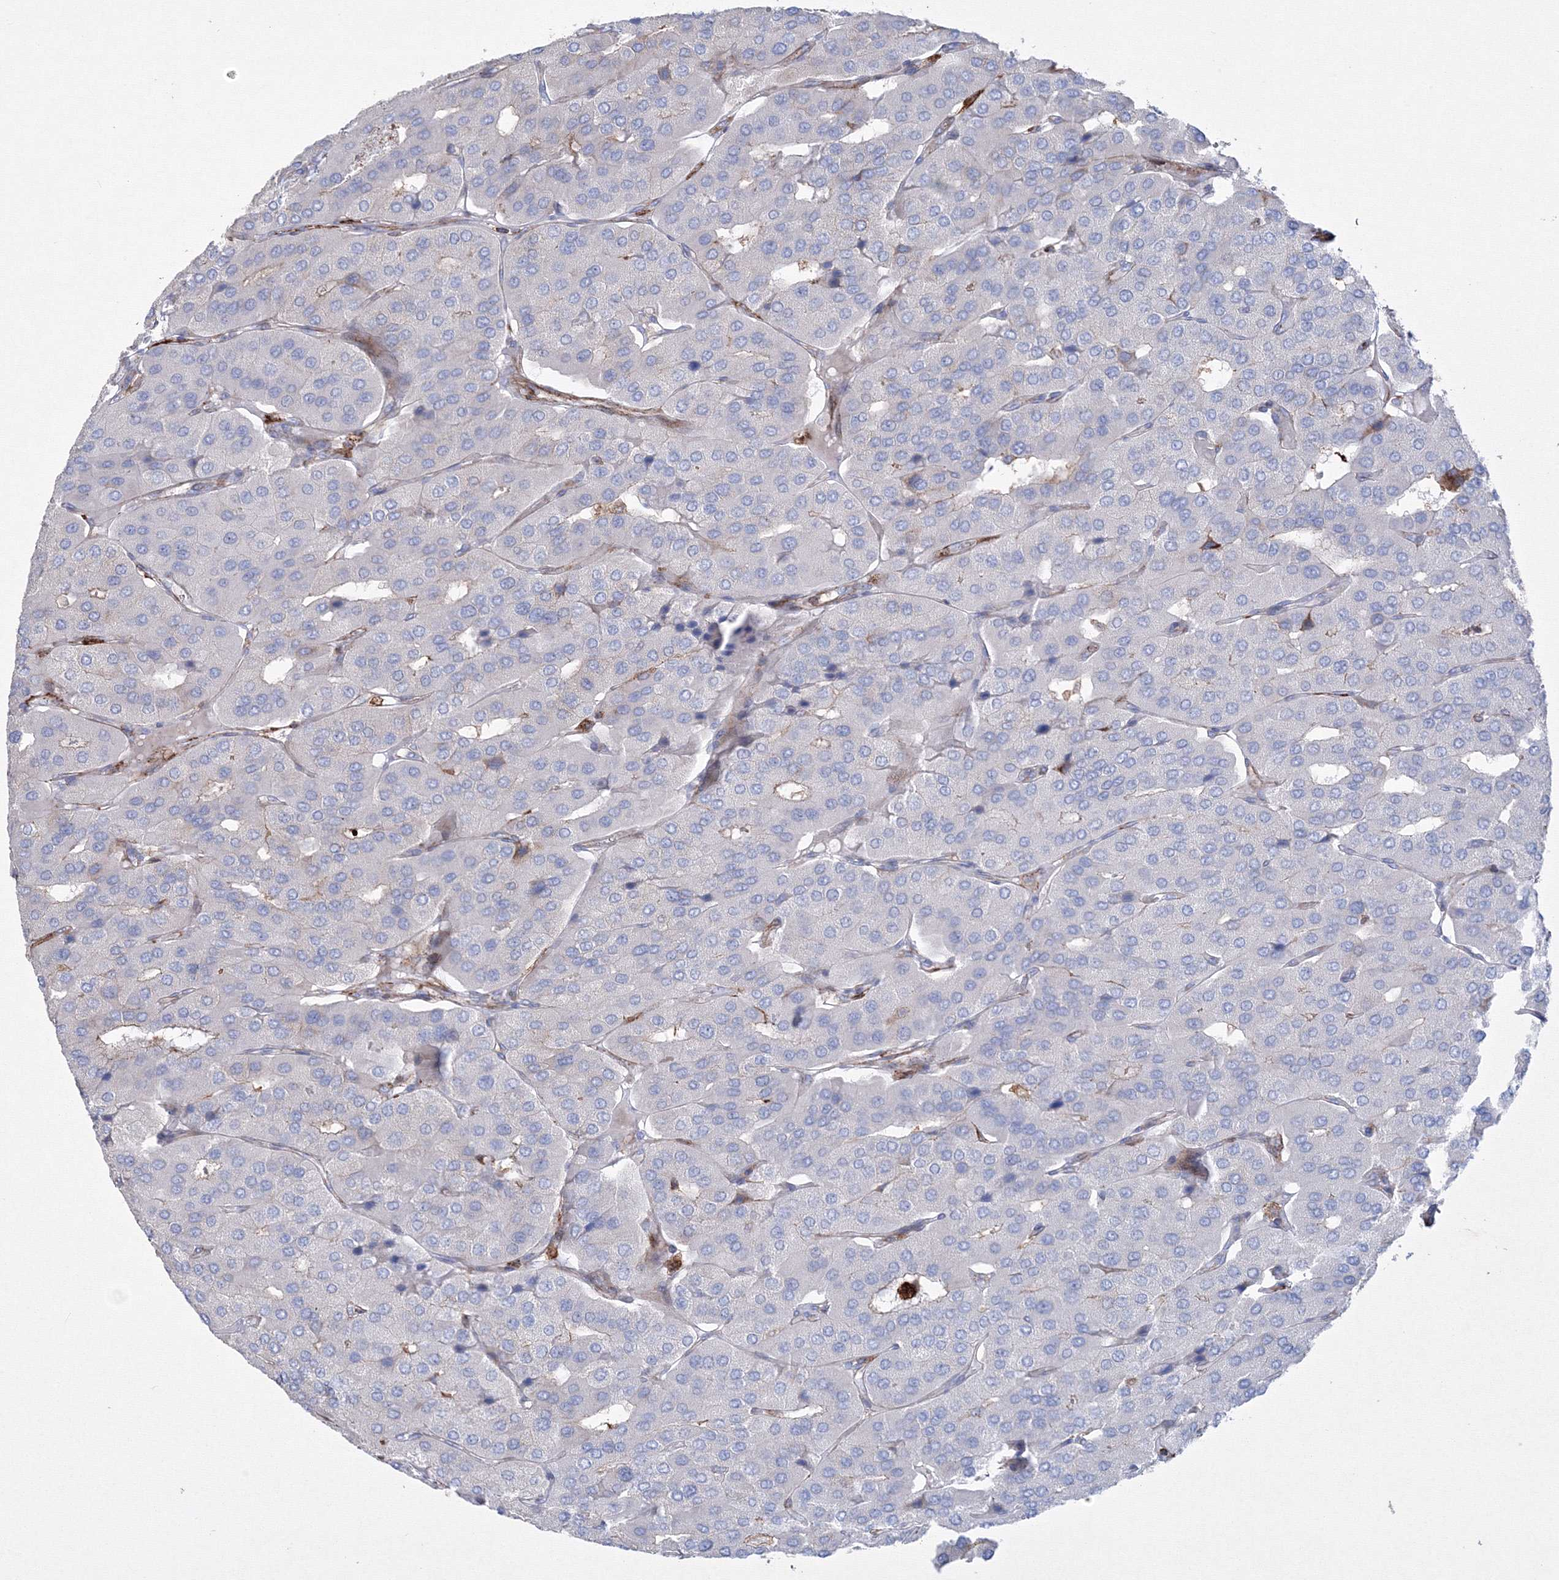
{"staining": {"intensity": "negative", "quantity": "none", "location": "none"}, "tissue": "parathyroid gland", "cell_type": "Glandular cells", "image_type": "normal", "snomed": [{"axis": "morphology", "description": "Normal tissue, NOS"}, {"axis": "morphology", "description": "Adenoma, NOS"}, {"axis": "topography", "description": "Parathyroid gland"}], "caption": "The photomicrograph exhibits no significant positivity in glandular cells of parathyroid gland.", "gene": "GPR82", "patient": {"sex": "female", "age": 86}}